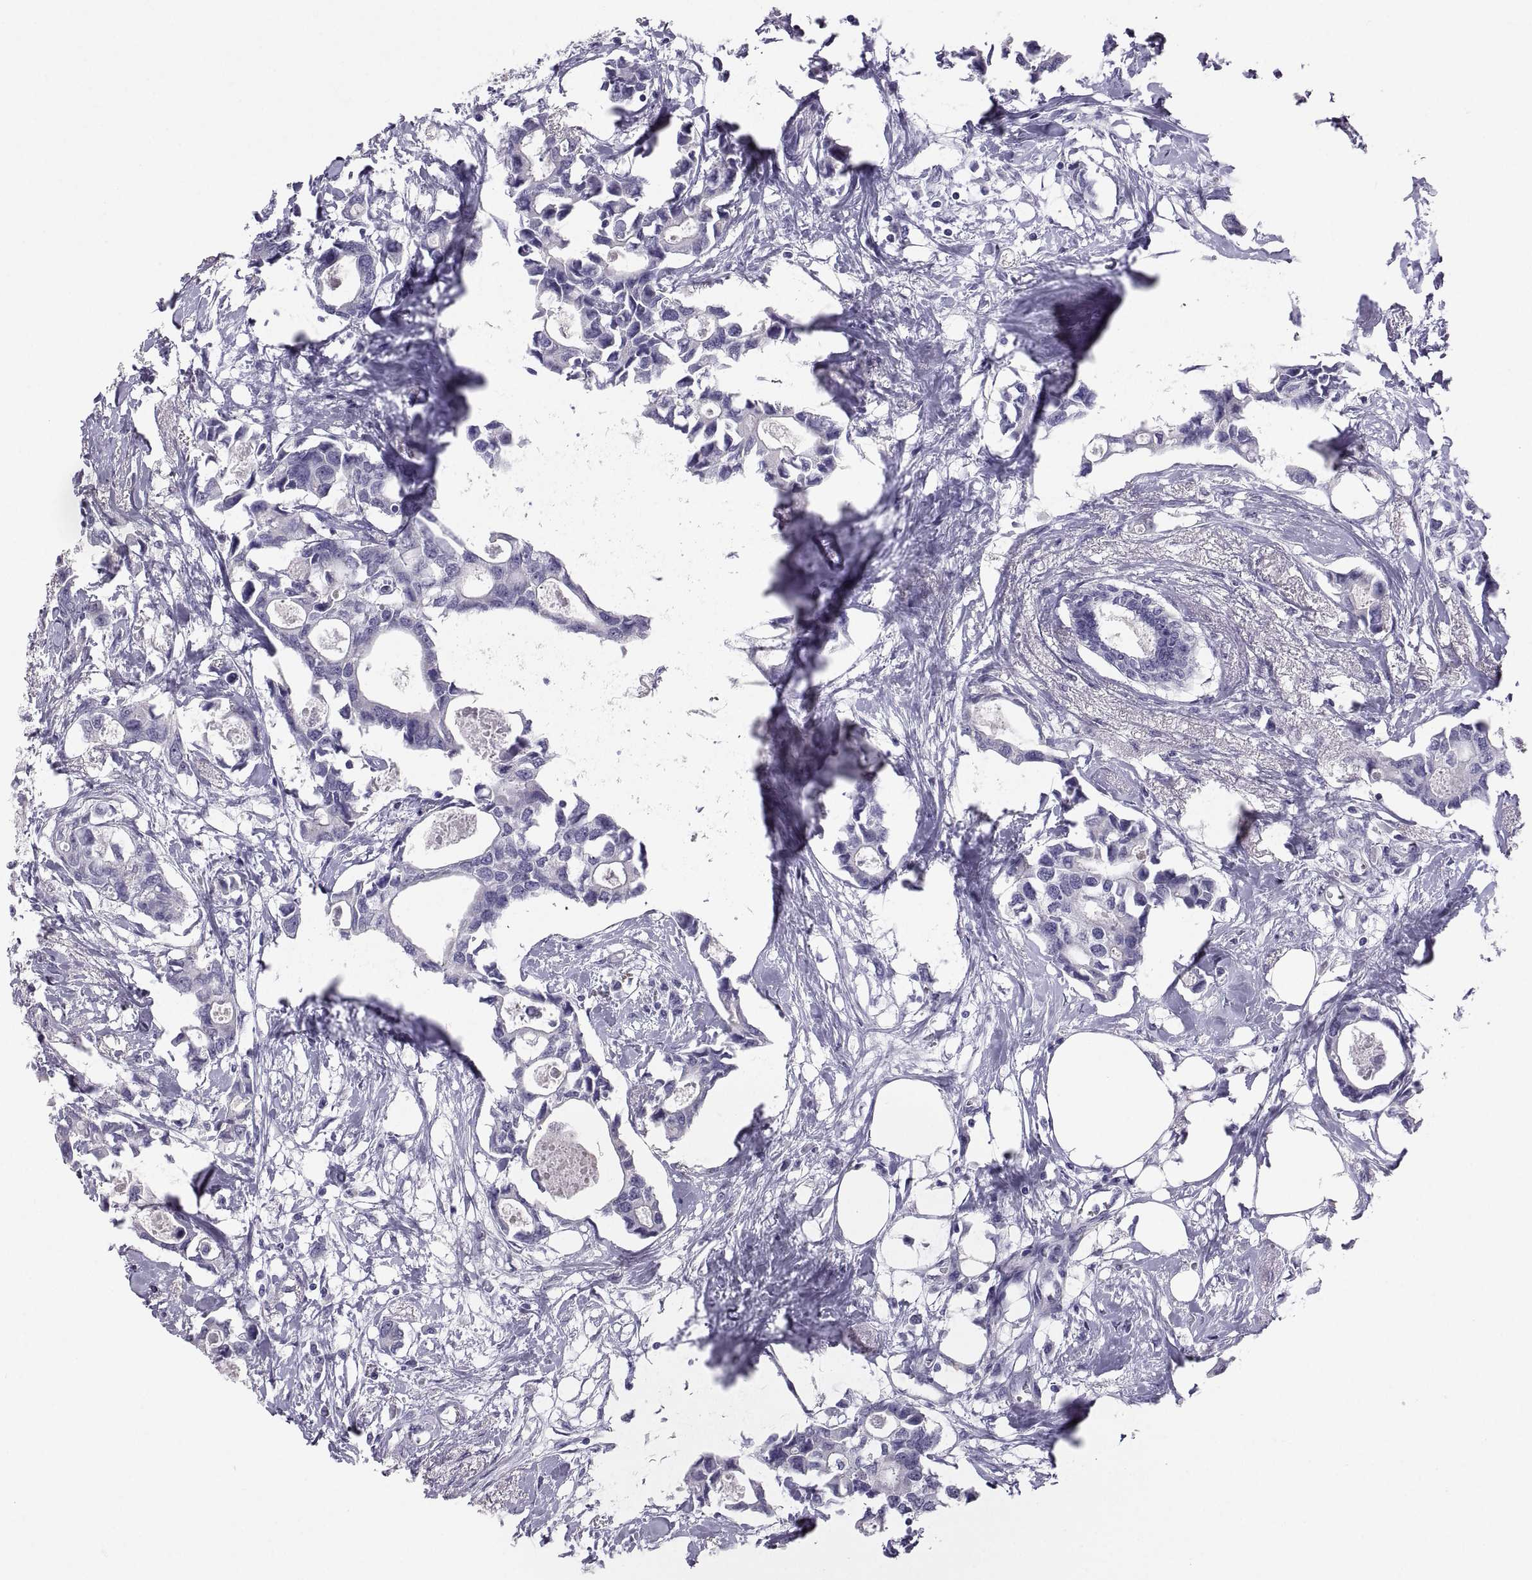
{"staining": {"intensity": "negative", "quantity": "none", "location": "none"}, "tissue": "breast cancer", "cell_type": "Tumor cells", "image_type": "cancer", "snomed": [{"axis": "morphology", "description": "Duct carcinoma"}, {"axis": "topography", "description": "Breast"}], "caption": "High magnification brightfield microscopy of breast cancer (infiltrating ductal carcinoma) stained with DAB (3,3'-diaminobenzidine) (brown) and counterstained with hematoxylin (blue): tumor cells show no significant positivity. (Stains: DAB (3,3'-diaminobenzidine) IHC with hematoxylin counter stain, Microscopy: brightfield microscopy at high magnification).", "gene": "IGSF1", "patient": {"sex": "female", "age": 83}}